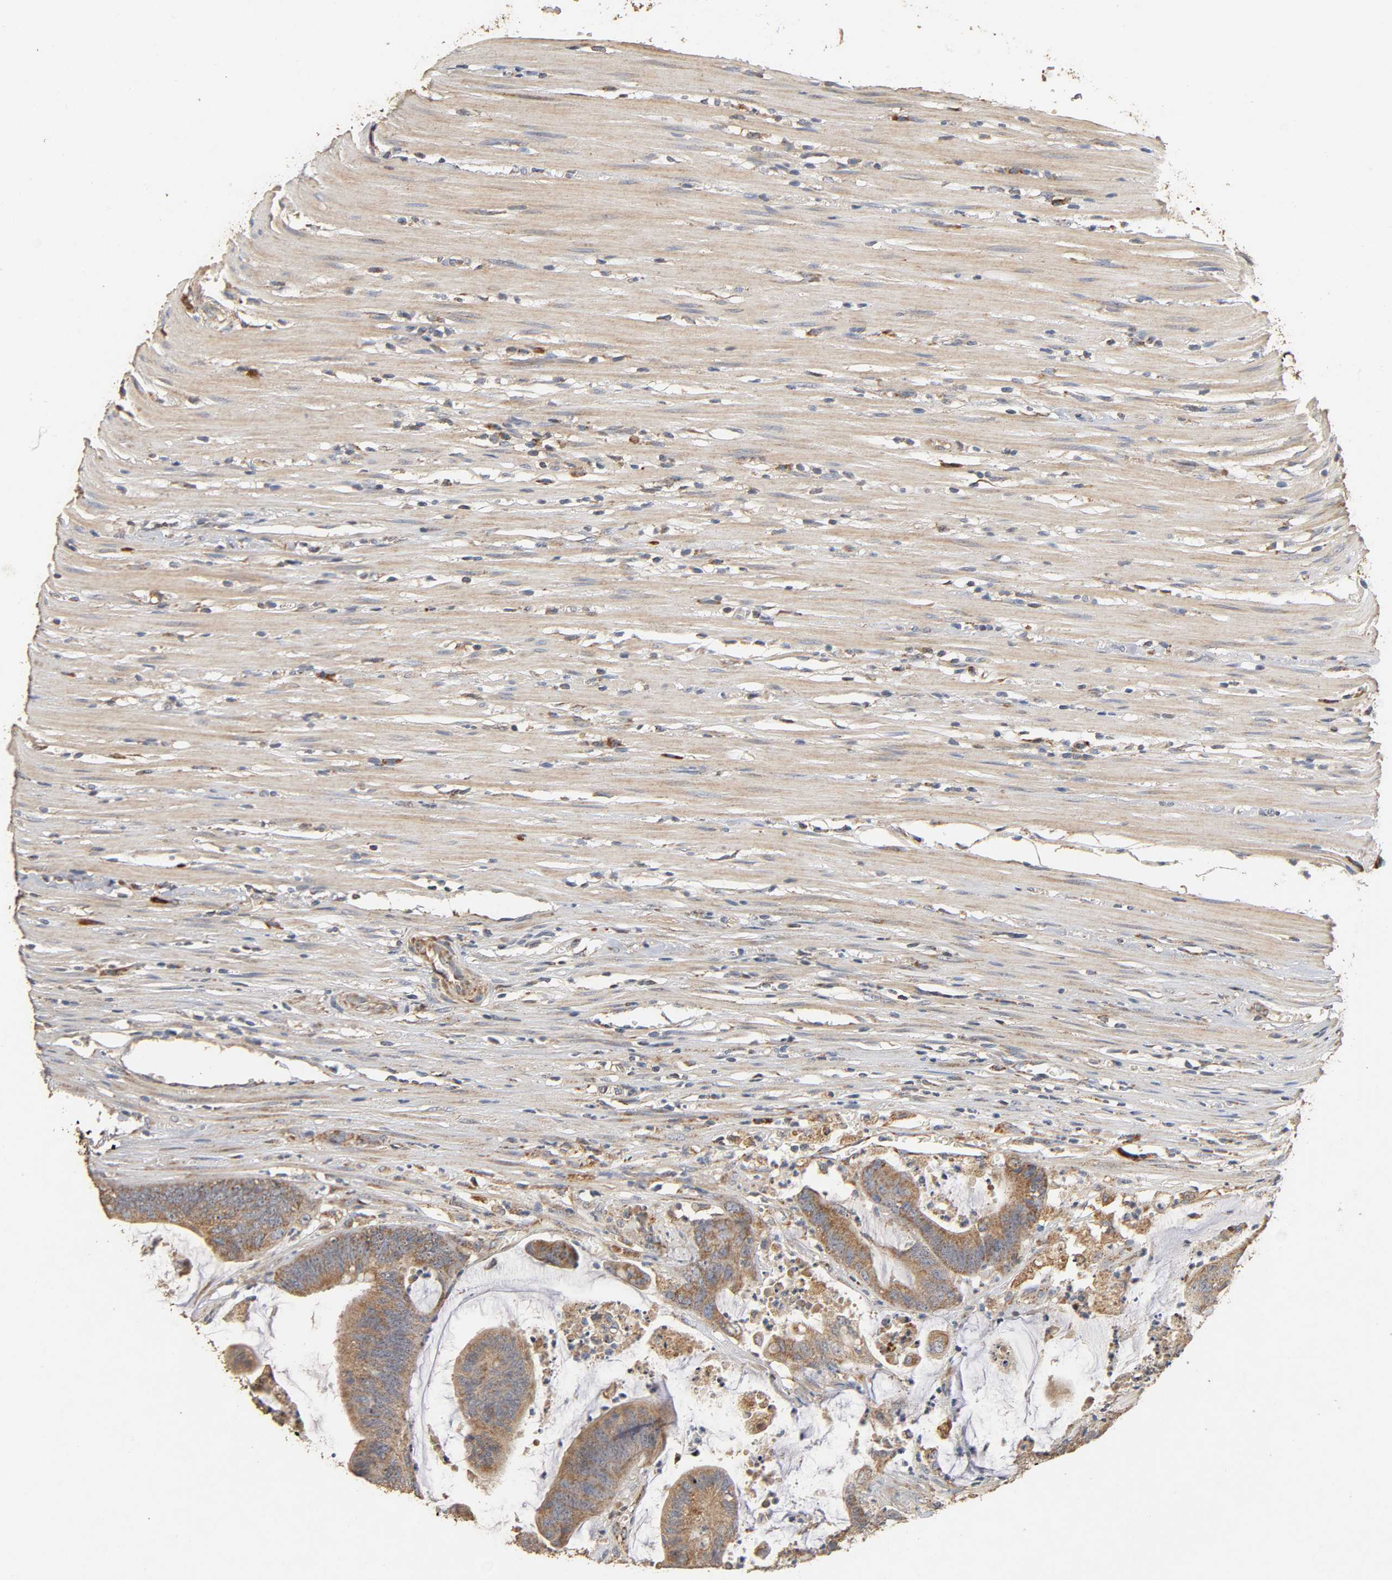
{"staining": {"intensity": "moderate", "quantity": ">75%", "location": "cytoplasmic/membranous"}, "tissue": "colorectal cancer", "cell_type": "Tumor cells", "image_type": "cancer", "snomed": [{"axis": "morphology", "description": "Adenocarcinoma, NOS"}, {"axis": "topography", "description": "Rectum"}], "caption": "A brown stain labels moderate cytoplasmic/membranous staining of a protein in colorectal cancer (adenocarcinoma) tumor cells.", "gene": "NDUFS3", "patient": {"sex": "female", "age": 66}}